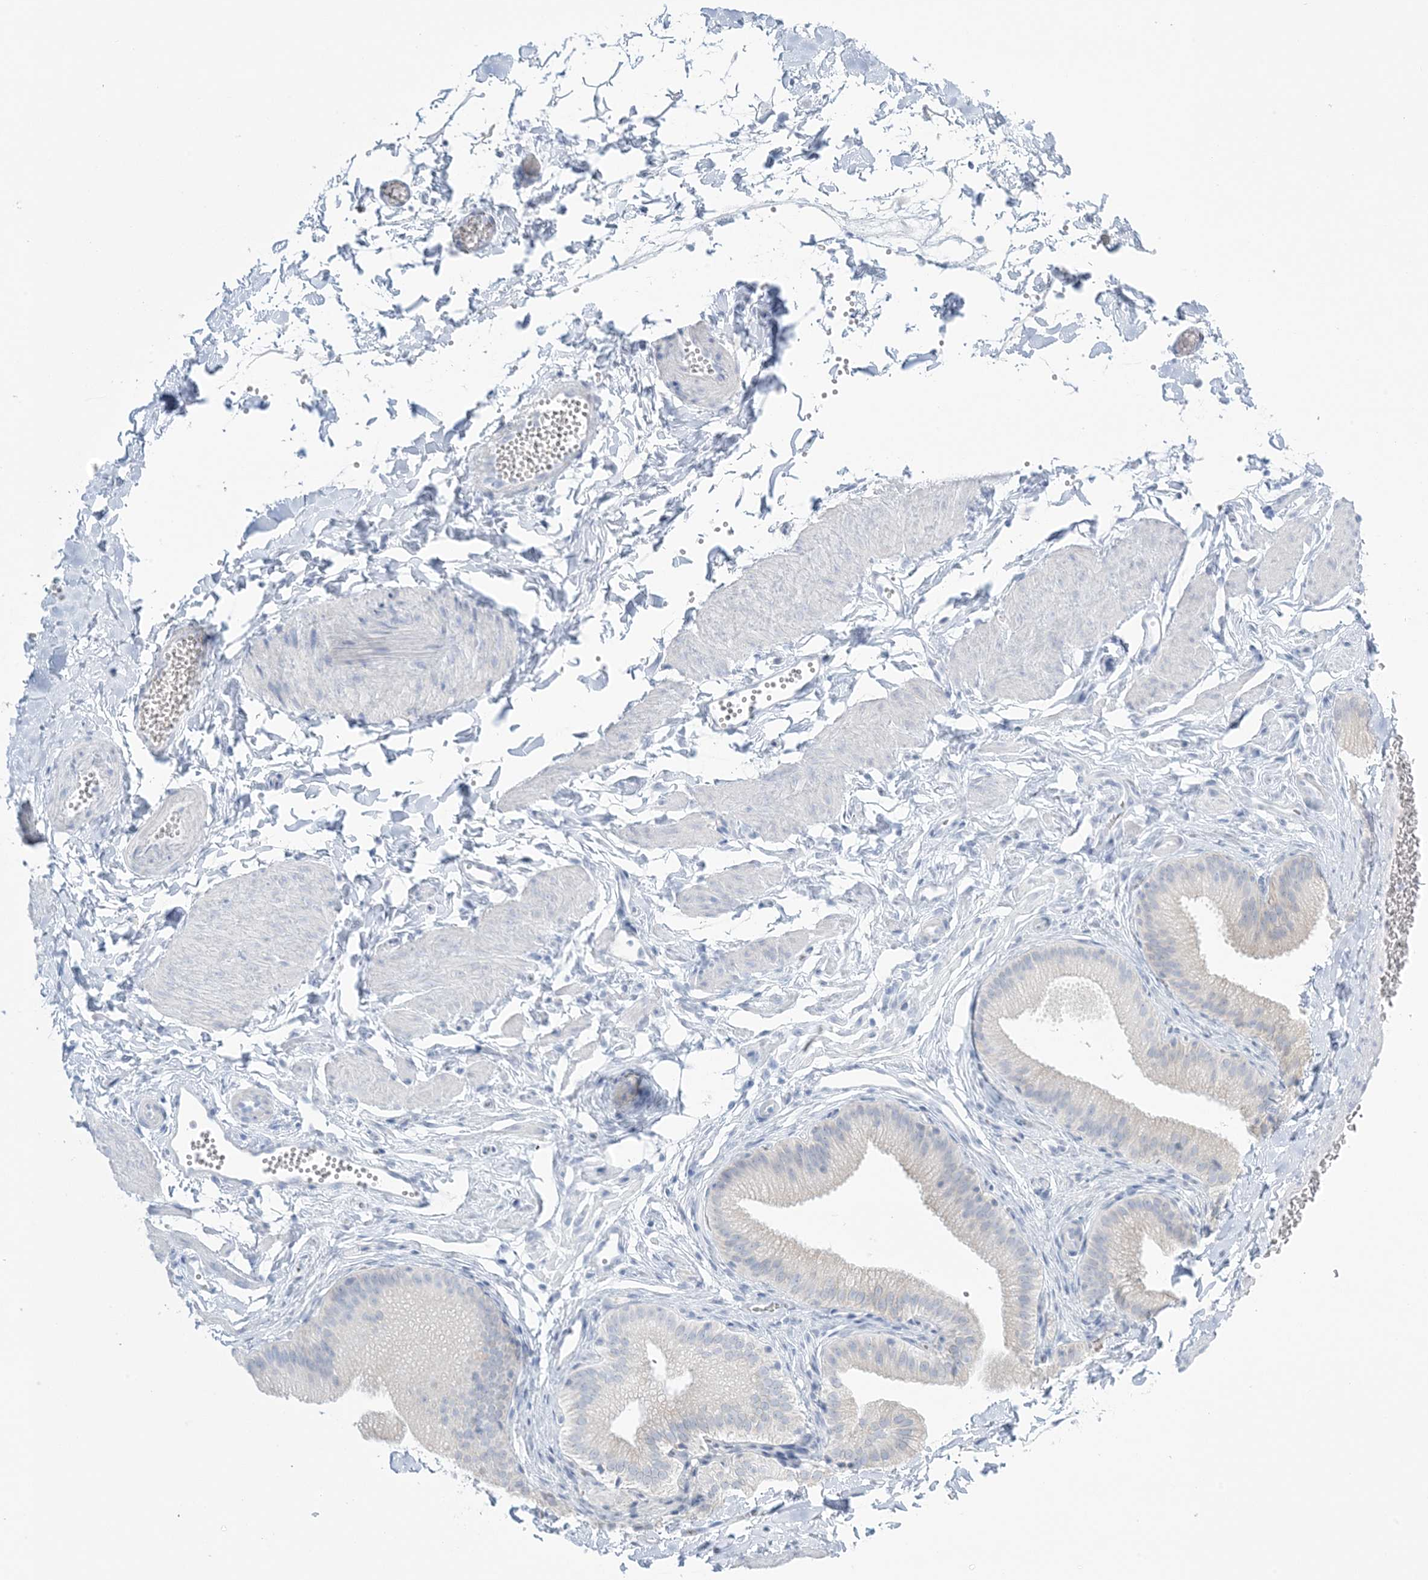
{"staining": {"intensity": "negative", "quantity": "none", "location": "none"}, "tissue": "adipose tissue", "cell_type": "Adipocytes", "image_type": "normal", "snomed": [{"axis": "morphology", "description": "Normal tissue, NOS"}, {"axis": "topography", "description": "Gallbladder"}, {"axis": "topography", "description": "Peripheral nerve tissue"}], "caption": "Immunohistochemical staining of normal adipose tissue reveals no significant staining in adipocytes. The staining is performed using DAB (3,3'-diaminobenzidine) brown chromogen with nuclei counter-stained in using hematoxylin.", "gene": "AGXT", "patient": {"sex": "male", "age": 38}}